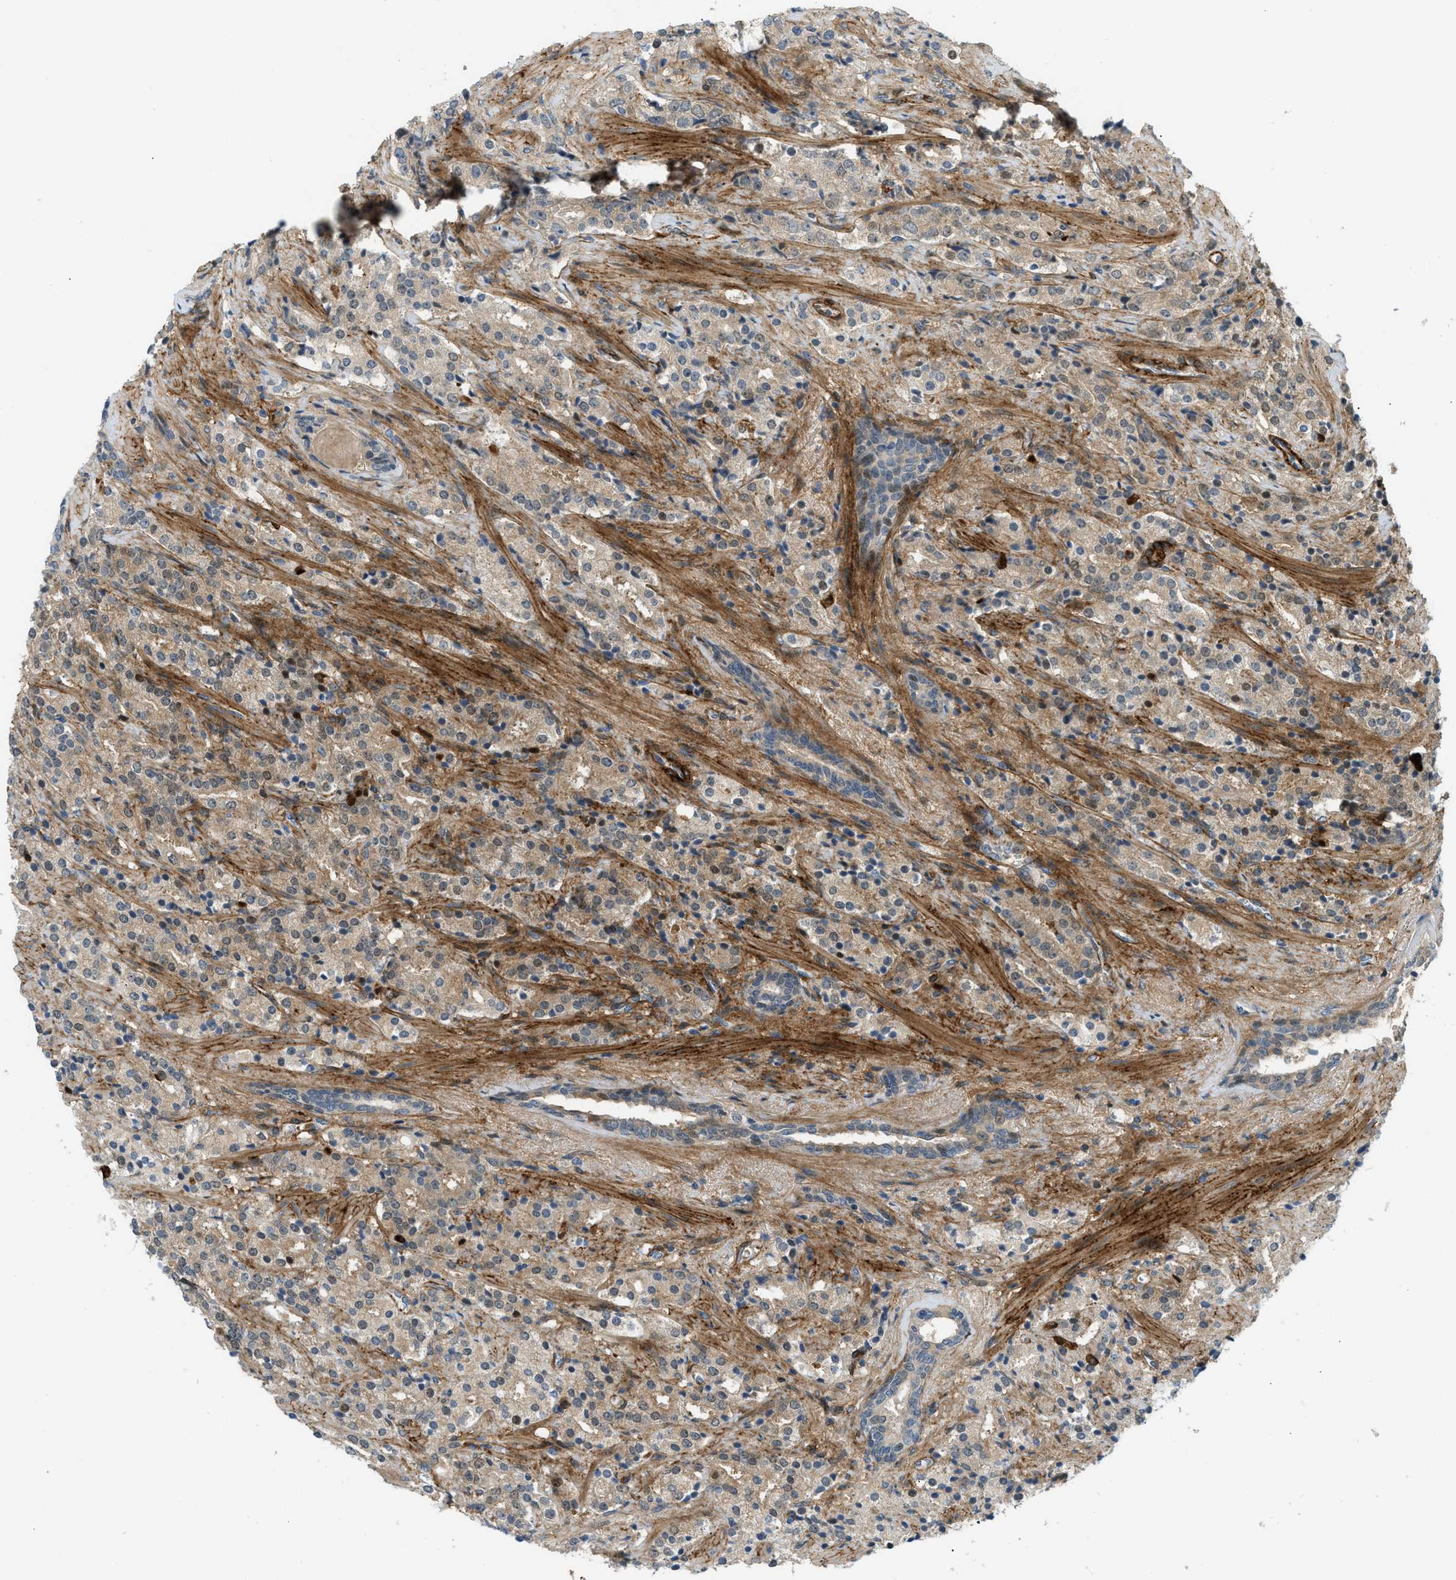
{"staining": {"intensity": "weak", "quantity": ">75%", "location": "cytoplasmic/membranous"}, "tissue": "prostate cancer", "cell_type": "Tumor cells", "image_type": "cancer", "snomed": [{"axis": "morphology", "description": "Adenocarcinoma, High grade"}, {"axis": "topography", "description": "Prostate"}], "caption": "Brown immunohistochemical staining in adenocarcinoma (high-grade) (prostate) displays weak cytoplasmic/membranous staining in about >75% of tumor cells.", "gene": "EDNRA", "patient": {"sex": "male", "age": 71}}